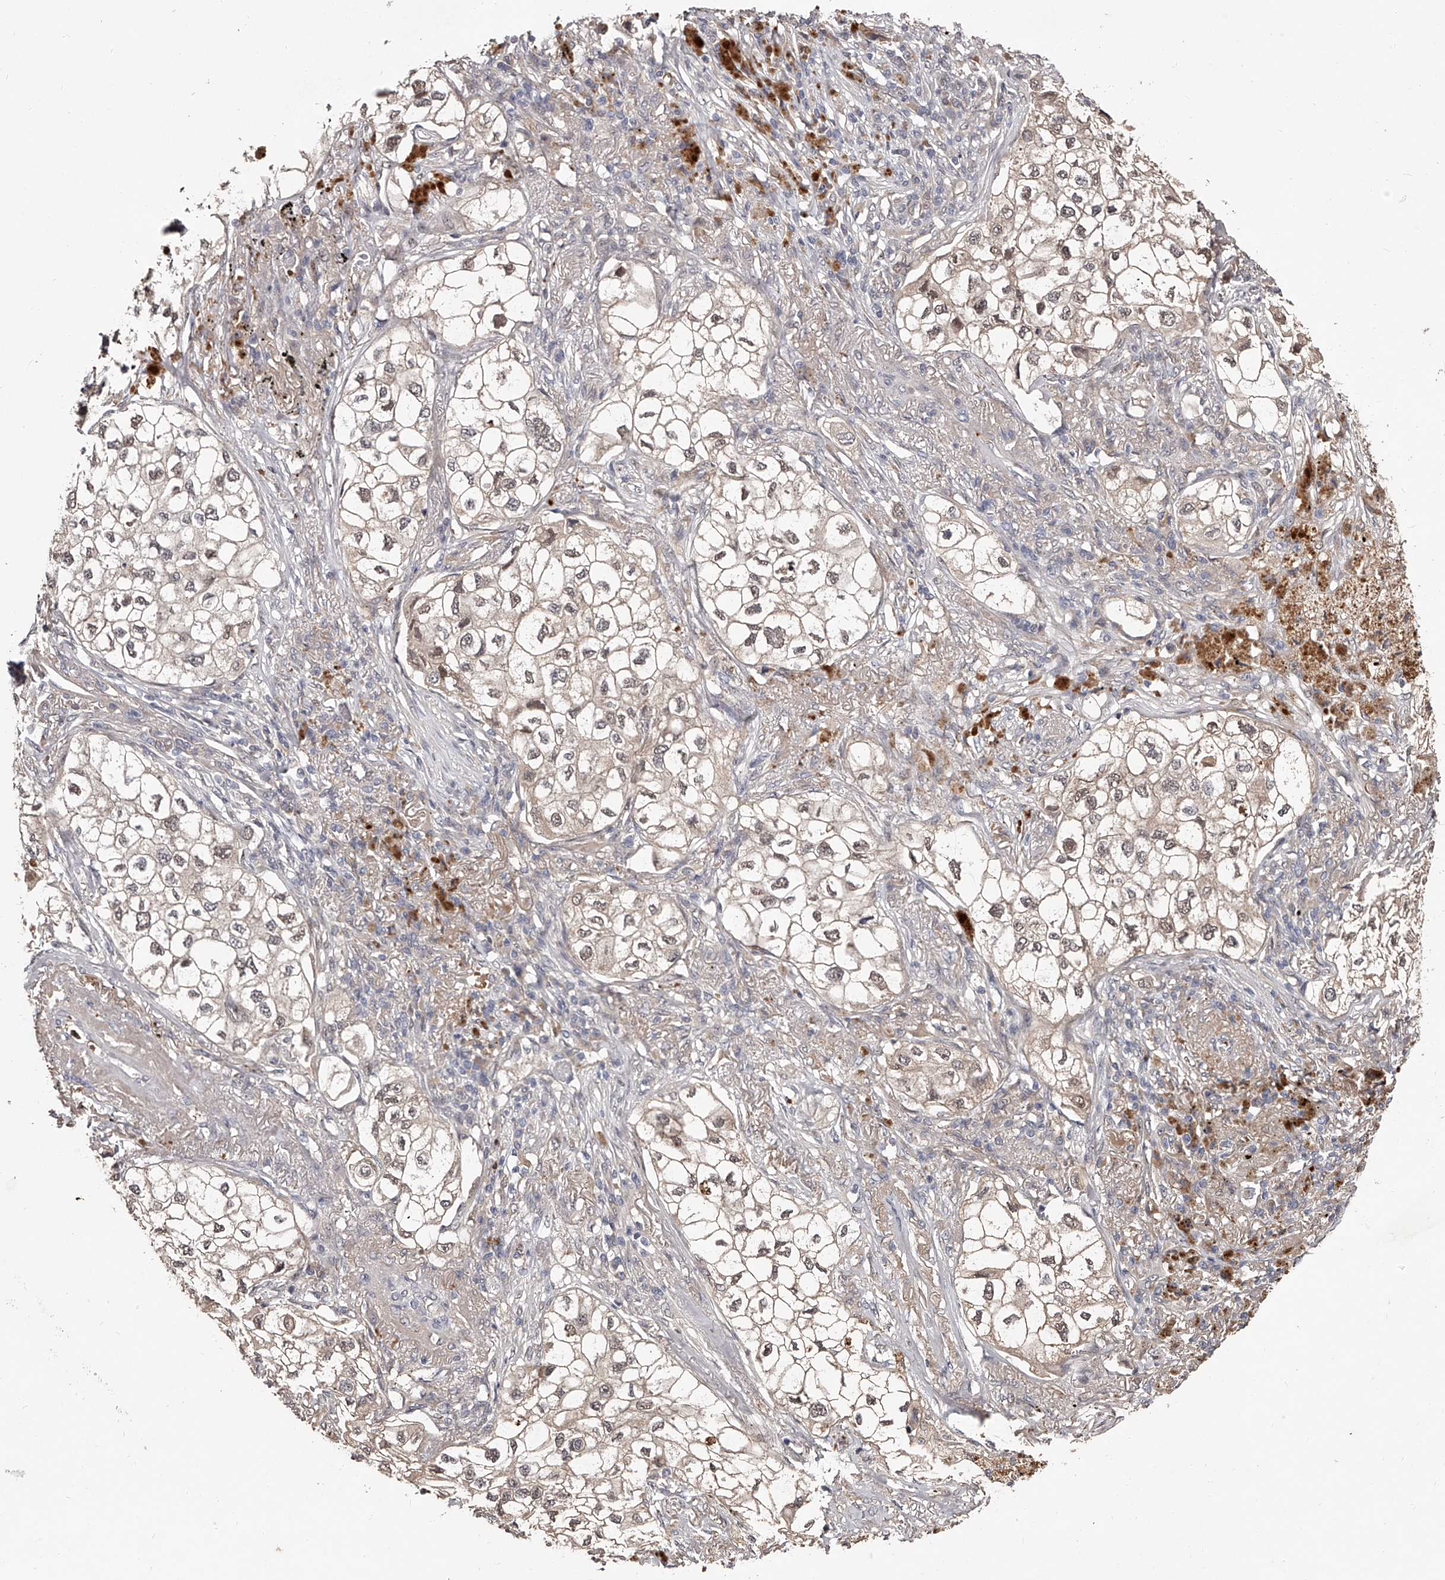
{"staining": {"intensity": "weak", "quantity": ">75%", "location": "nuclear"}, "tissue": "lung cancer", "cell_type": "Tumor cells", "image_type": "cancer", "snomed": [{"axis": "morphology", "description": "Adenocarcinoma, NOS"}, {"axis": "topography", "description": "Lung"}], "caption": "Tumor cells demonstrate weak nuclear staining in approximately >75% of cells in lung cancer.", "gene": "URGCP", "patient": {"sex": "male", "age": 63}}